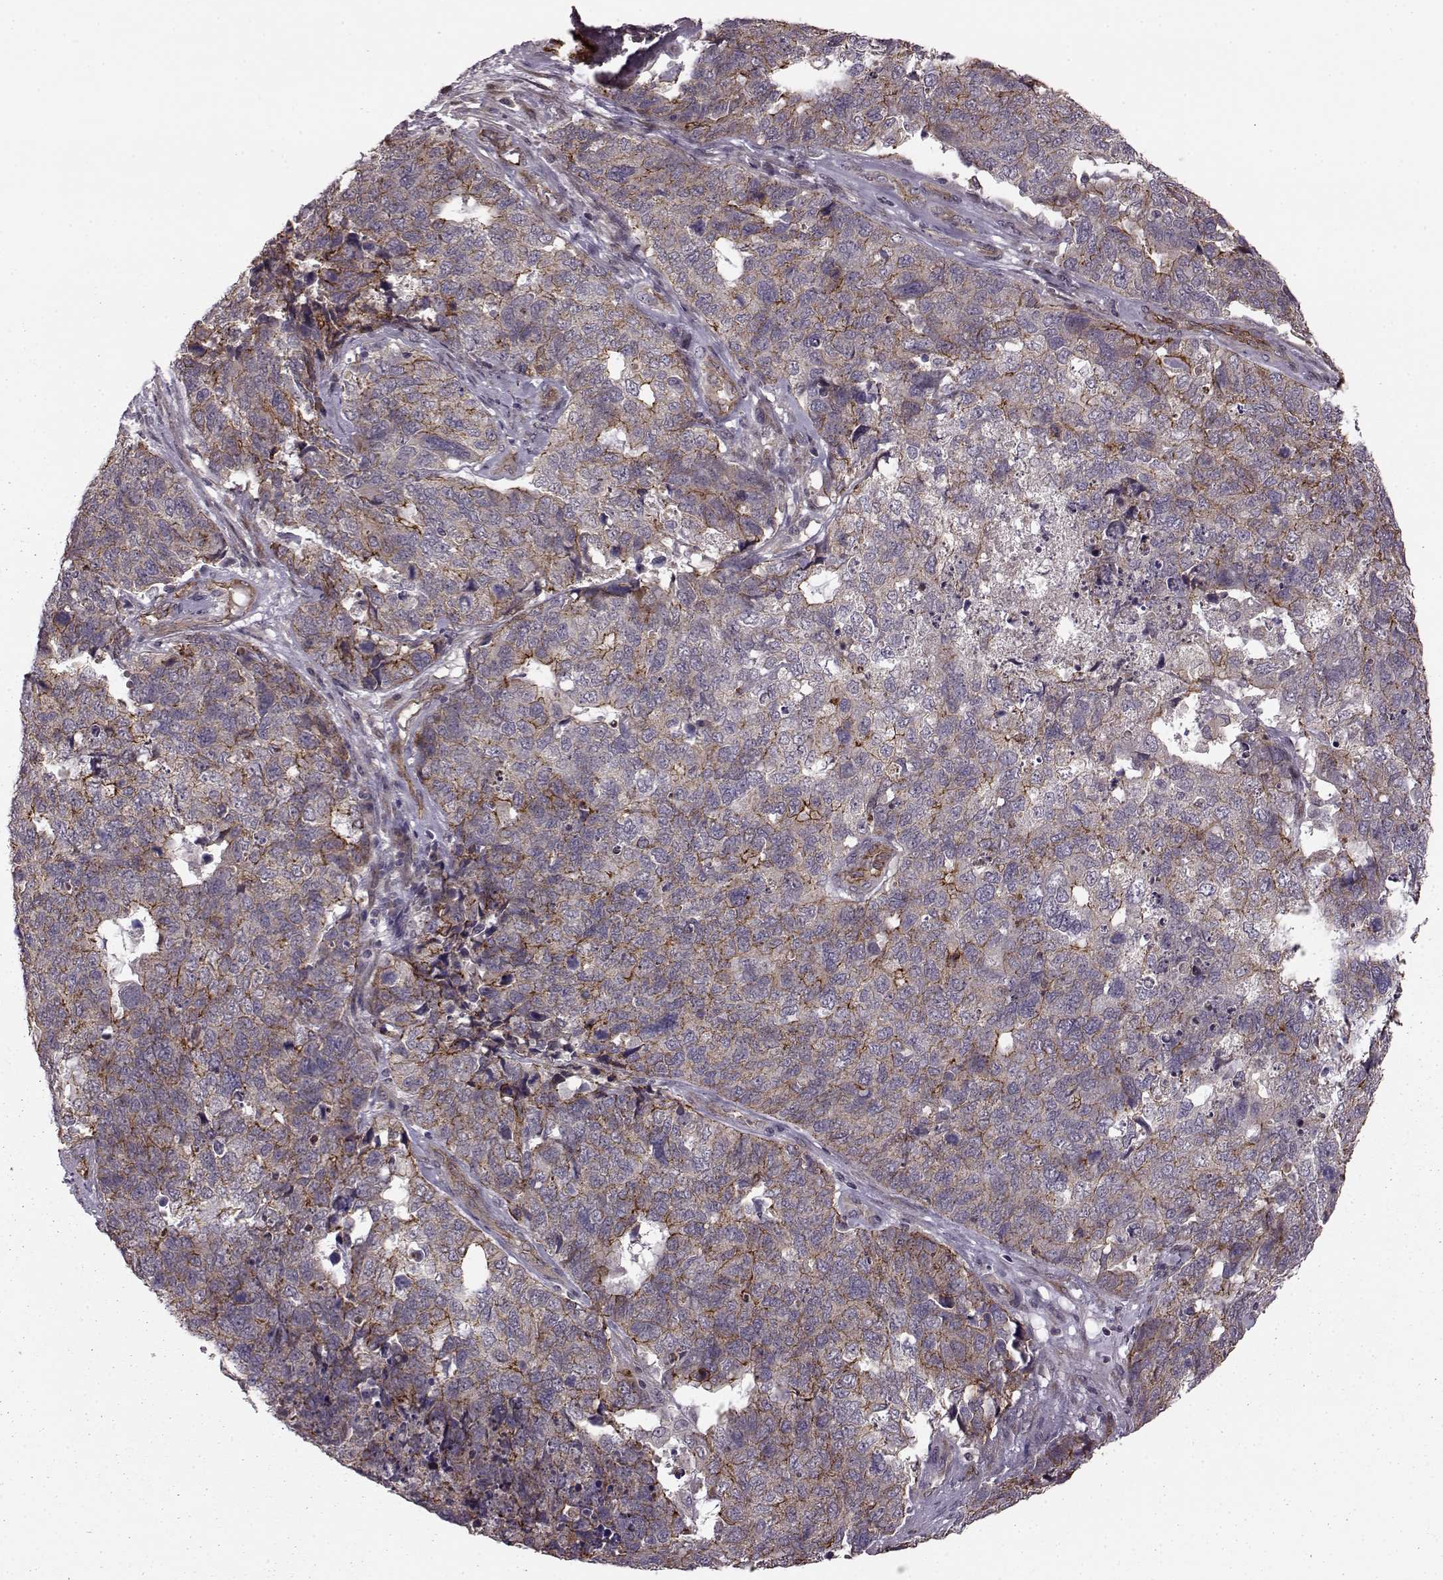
{"staining": {"intensity": "moderate", "quantity": "25%-75%", "location": "cytoplasmic/membranous"}, "tissue": "cervical cancer", "cell_type": "Tumor cells", "image_type": "cancer", "snomed": [{"axis": "morphology", "description": "Squamous cell carcinoma, NOS"}, {"axis": "topography", "description": "Cervix"}], "caption": "This image shows cervical cancer stained with IHC to label a protein in brown. The cytoplasmic/membranous of tumor cells show moderate positivity for the protein. Nuclei are counter-stained blue.", "gene": "SYNPO", "patient": {"sex": "female", "age": 63}}